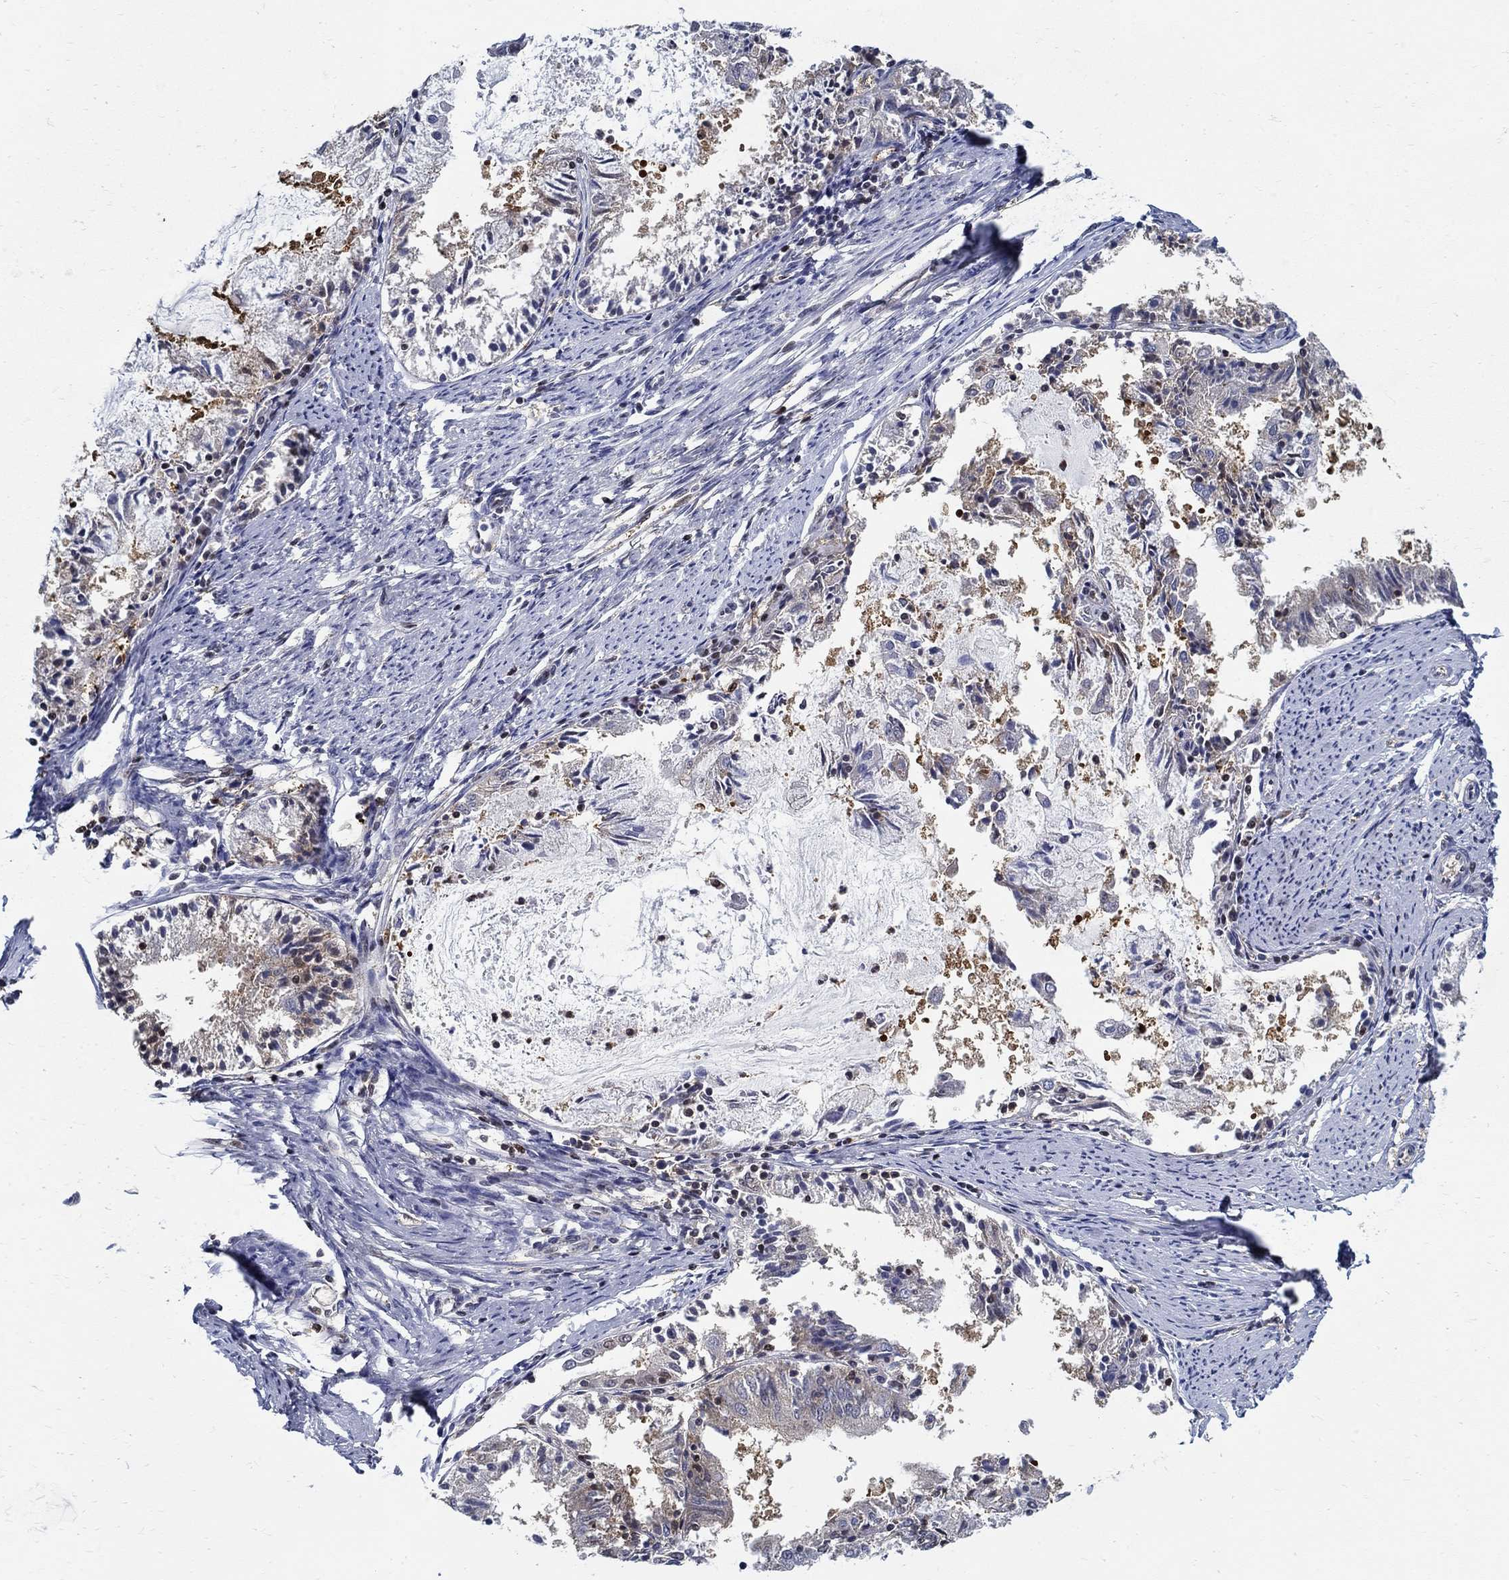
{"staining": {"intensity": "negative", "quantity": "none", "location": "none"}, "tissue": "endometrial cancer", "cell_type": "Tumor cells", "image_type": "cancer", "snomed": [{"axis": "morphology", "description": "Adenocarcinoma, NOS"}, {"axis": "topography", "description": "Endometrium"}], "caption": "Photomicrograph shows no significant protein positivity in tumor cells of endometrial cancer. Nuclei are stained in blue.", "gene": "ZNF594", "patient": {"sex": "female", "age": 57}}